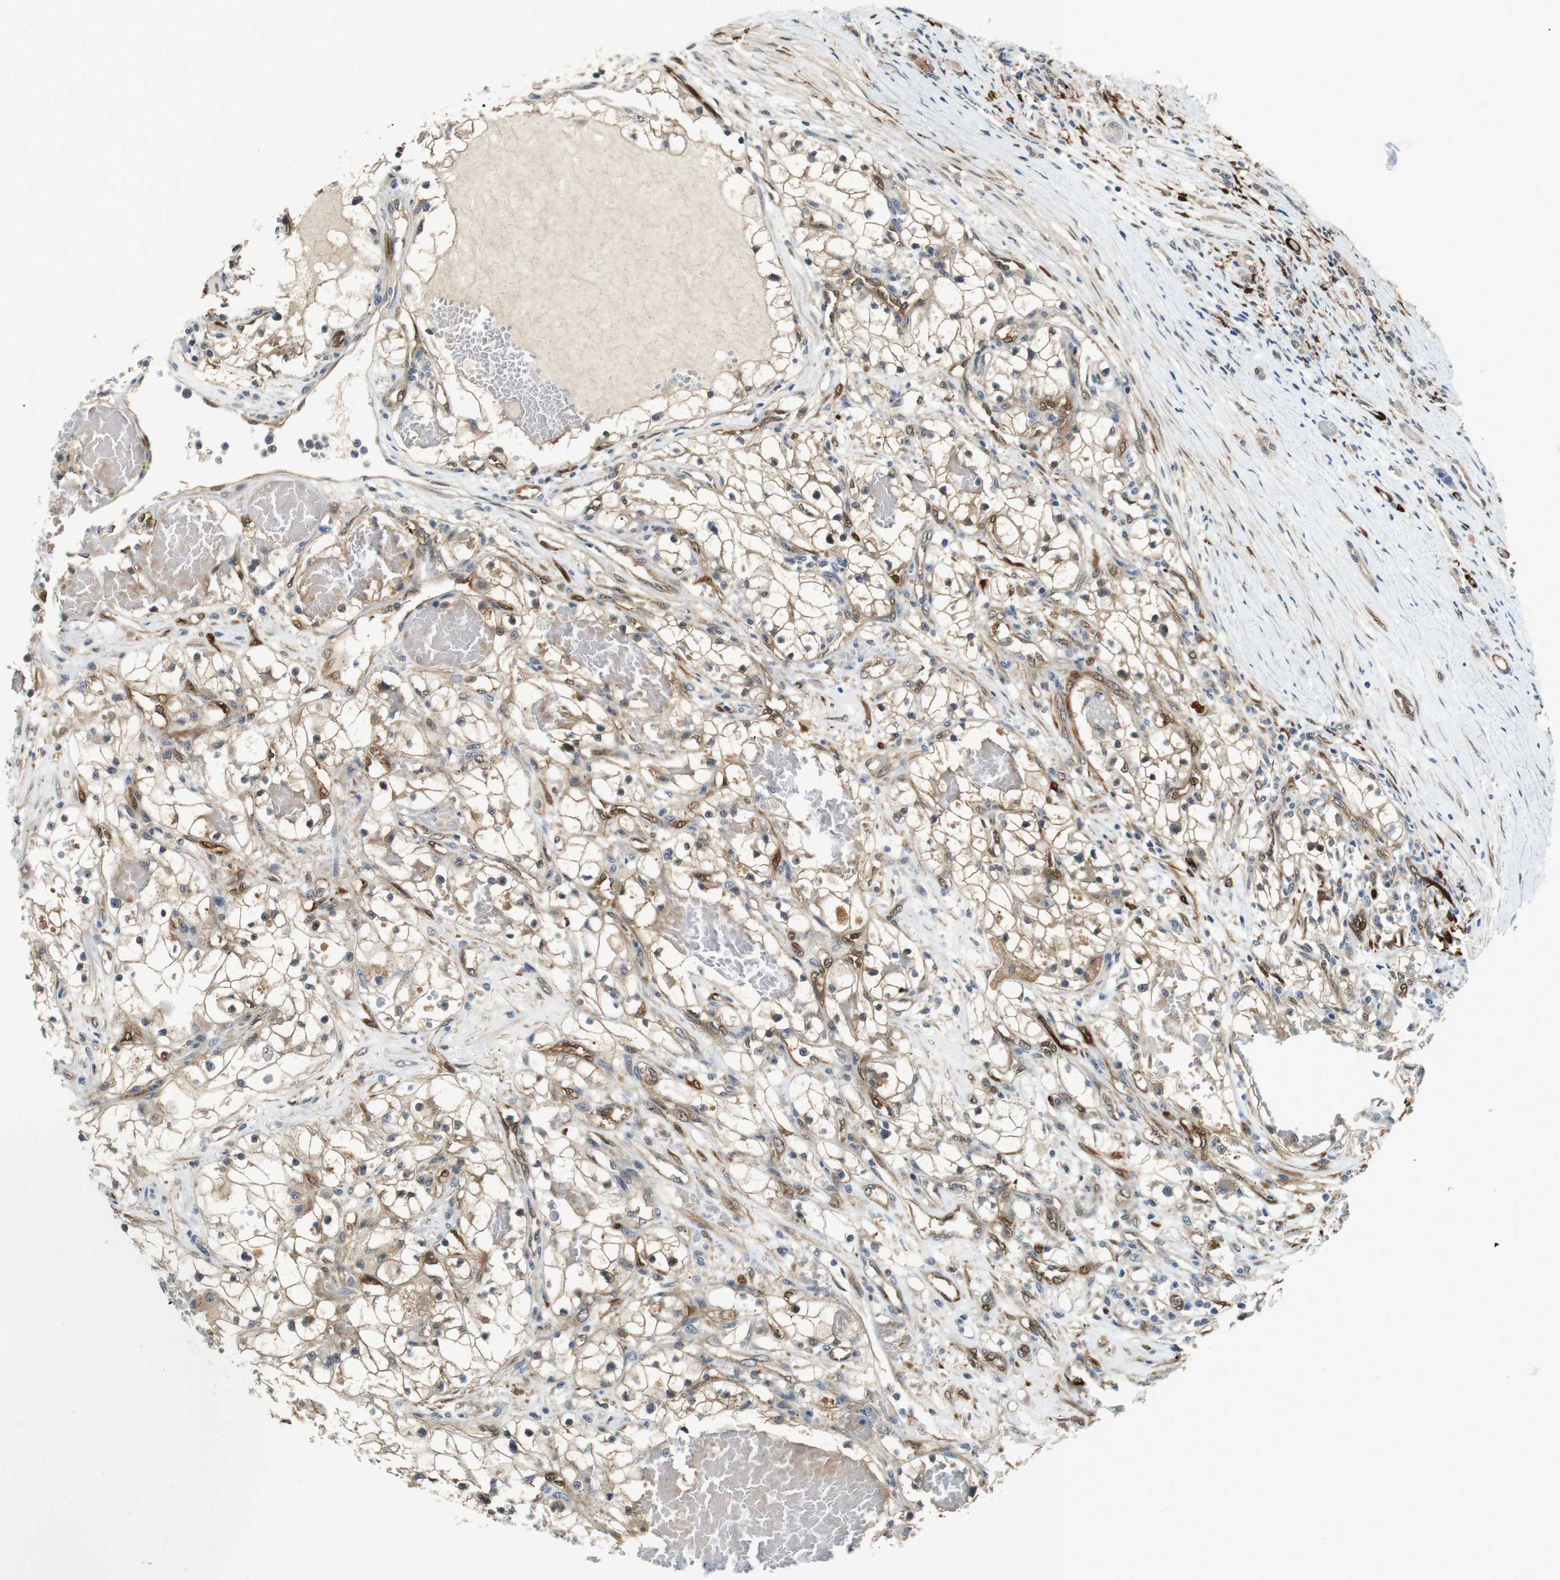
{"staining": {"intensity": "moderate", "quantity": ">75%", "location": "cytoplasmic/membranous,nuclear"}, "tissue": "renal cancer", "cell_type": "Tumor cells", "image_type": "cancer", "snomed": [{"axis": "morphology", "description": "Adenocarcinoma, NOS"}, {"axis": "topography", "description": "Kidney"}], "caption": "The histopathology image shows a brown stain indicating the presence of a protein in the cytoplasmic/membranous and nuclear of tumor cells in adenocarcinoma (renal).", "gene": "LXN", "patient": {"sex": "male", "age": 68}}